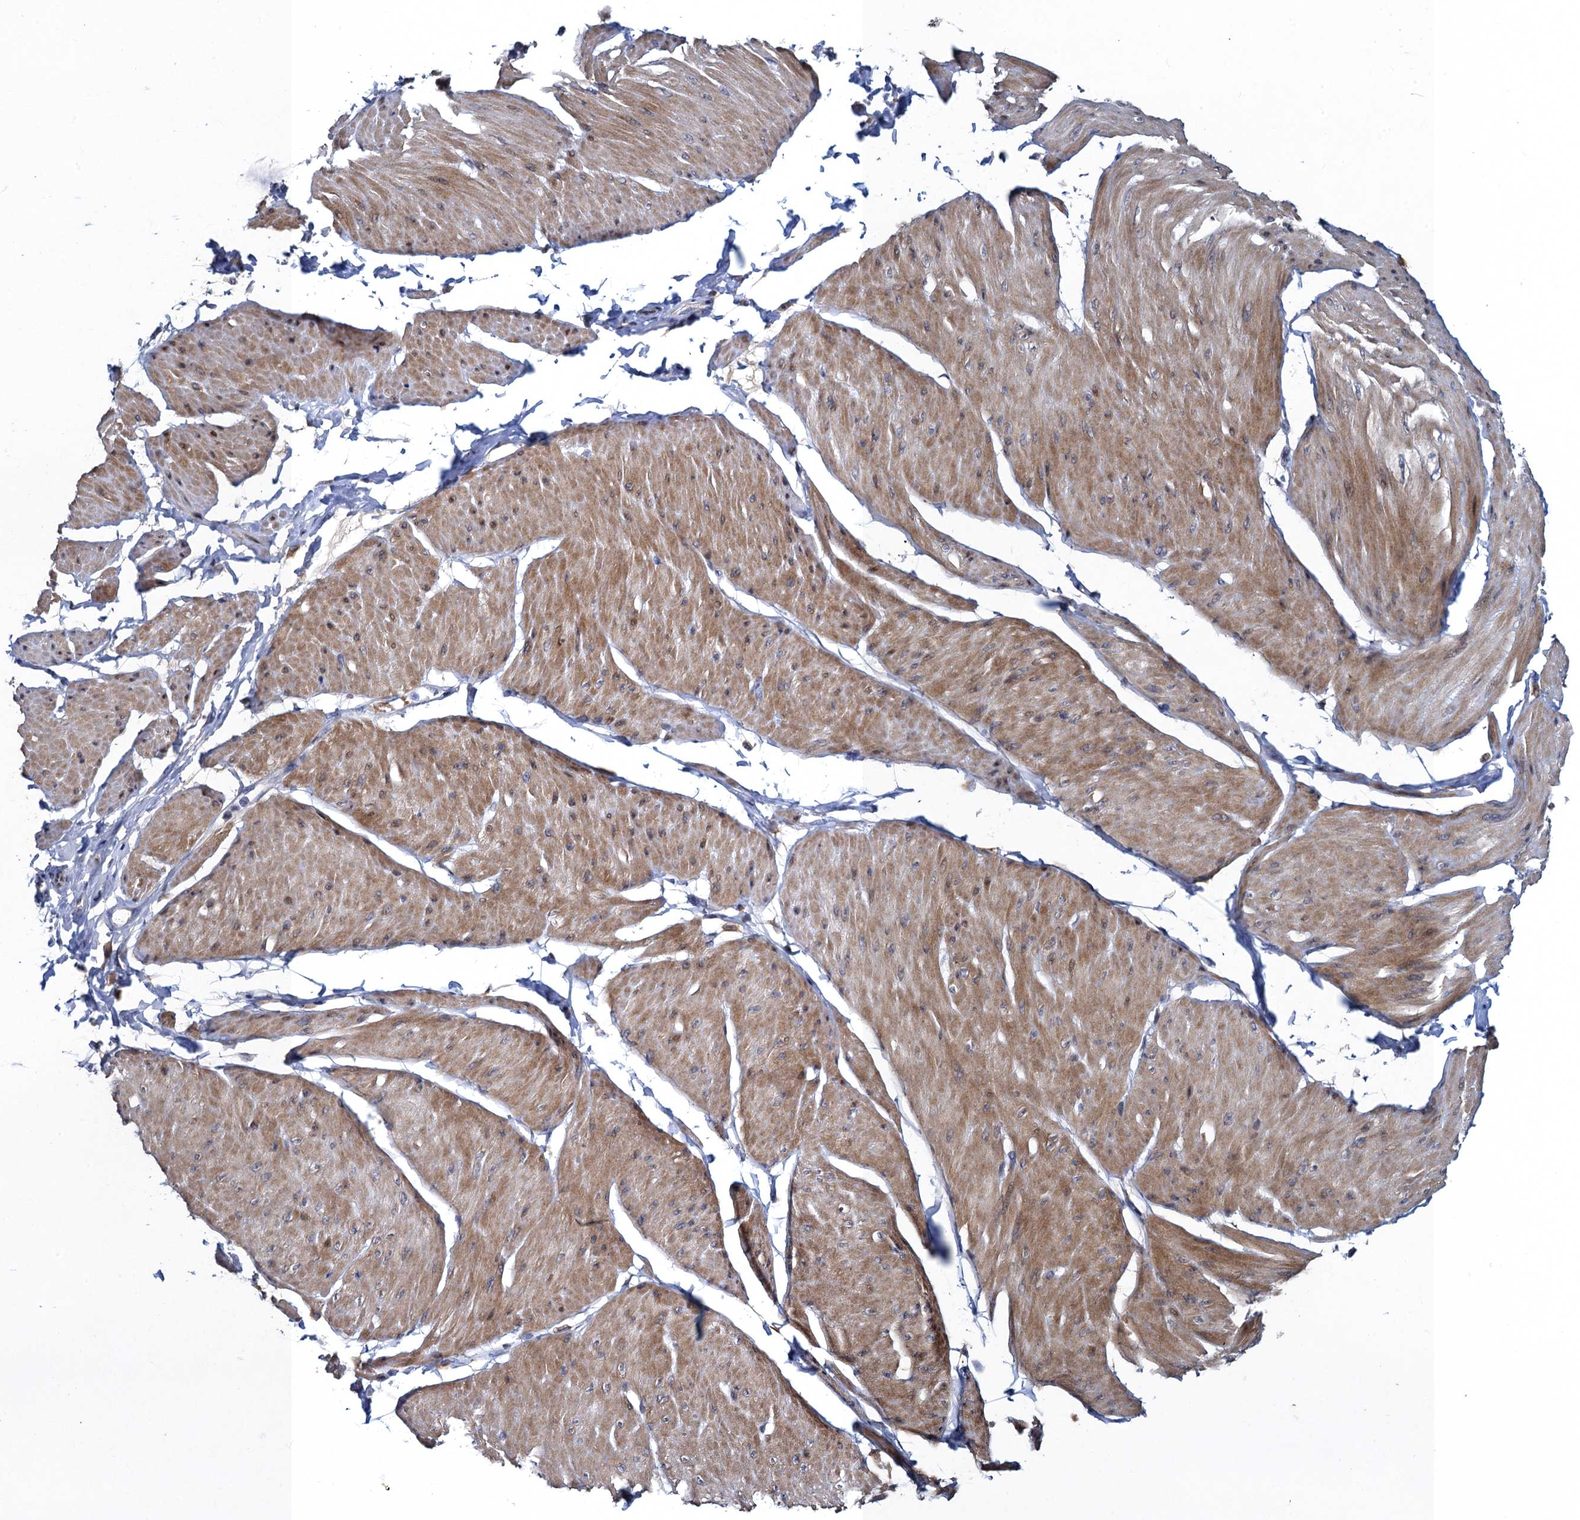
{"staining": {"intensity": "moderate", "quantity": ">75%", "location": "cytoplasmic/membranous"}, "tissue": "smooth muscle", "cell_type": "Smooth muscle cells", "image_type": "normal", "snomed": [{"axis": "morphology", "description": "Urothelial carcinoma, High grade"}, {"axis": "topography", "description": "Urinary bladder"}], "caption": "Smooth muscle cells reveal medium levels of moderate cytoplasmic/membranous staining in about >75% of cells in benign smooth muscle.", "gene": "ATOSA", "patient": {"sex": "male", "age": 46}}